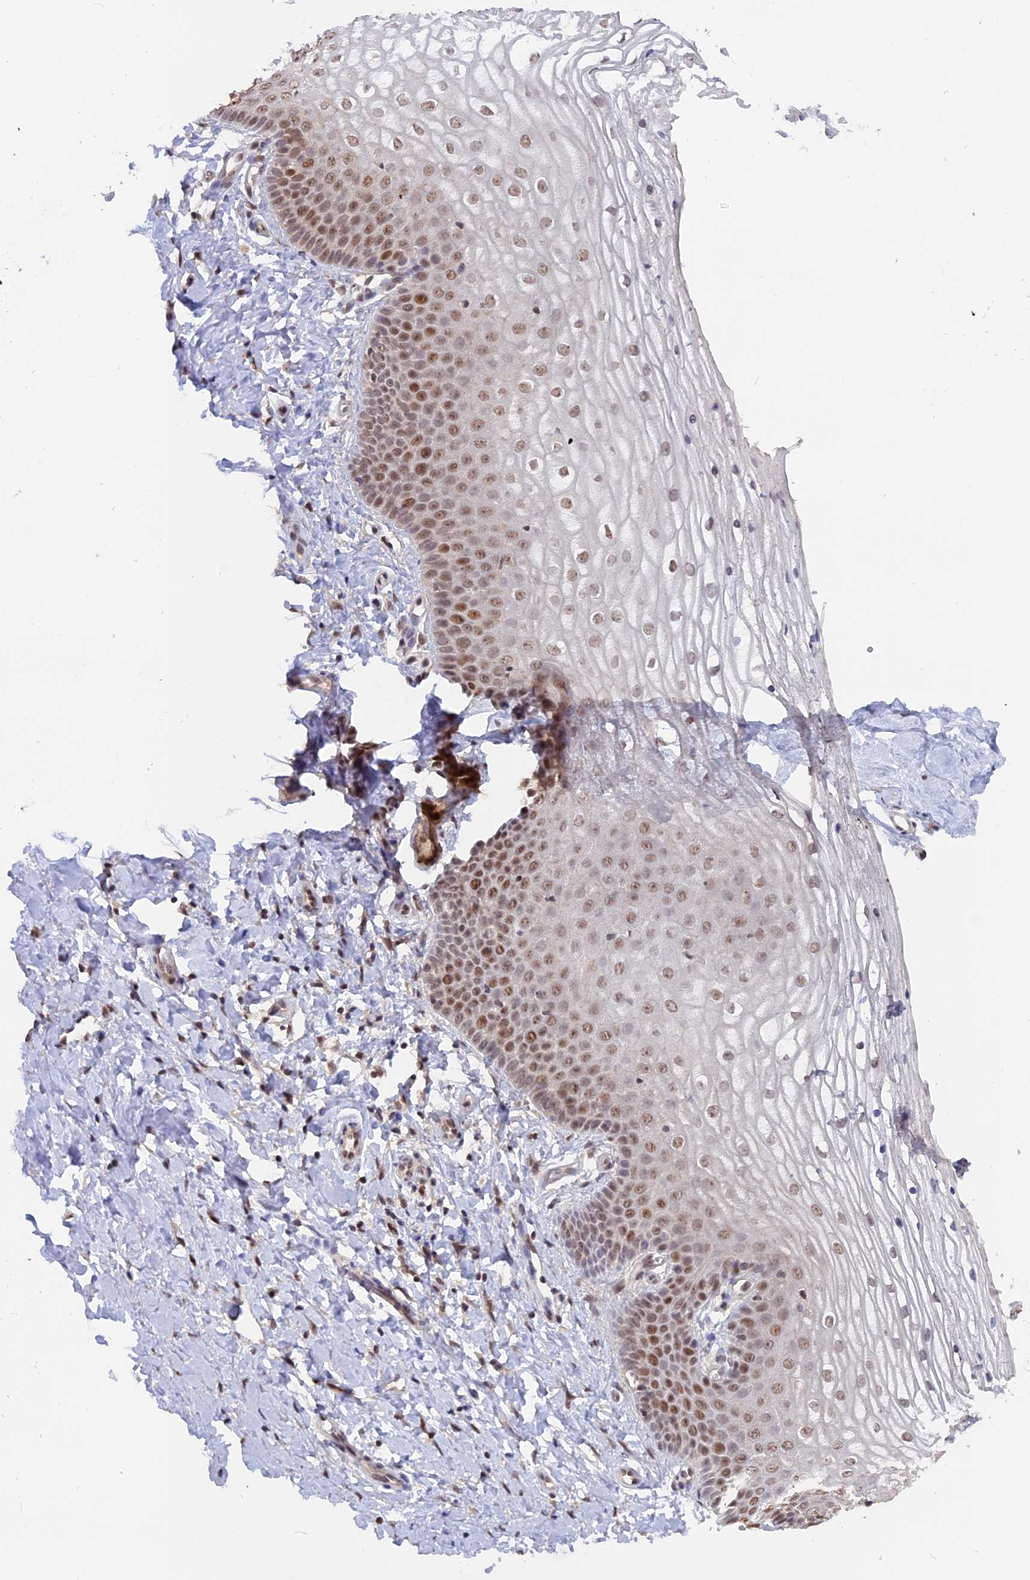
{"staining": {"intensity": "moderate", "quantity": ">75%", "location": "nuclear"}, "tissue": "vagina", "cell_type": "Squamous epithelial cells", "image_type": "normal", "snomed": [{"axis": "morphology", "description": "Normal tissue, NOS"}, {"axis": "topography", "description": "Vagina"}], "caption": "The image shows a brown stain indicating the presence of a protein in the nuclear of squamous epithelial cells in vagina. (DAB IHC with brightfield microscopy, high magnification).", "gene": "RFC5", "patient": {"sex": "female", "age": 68}}